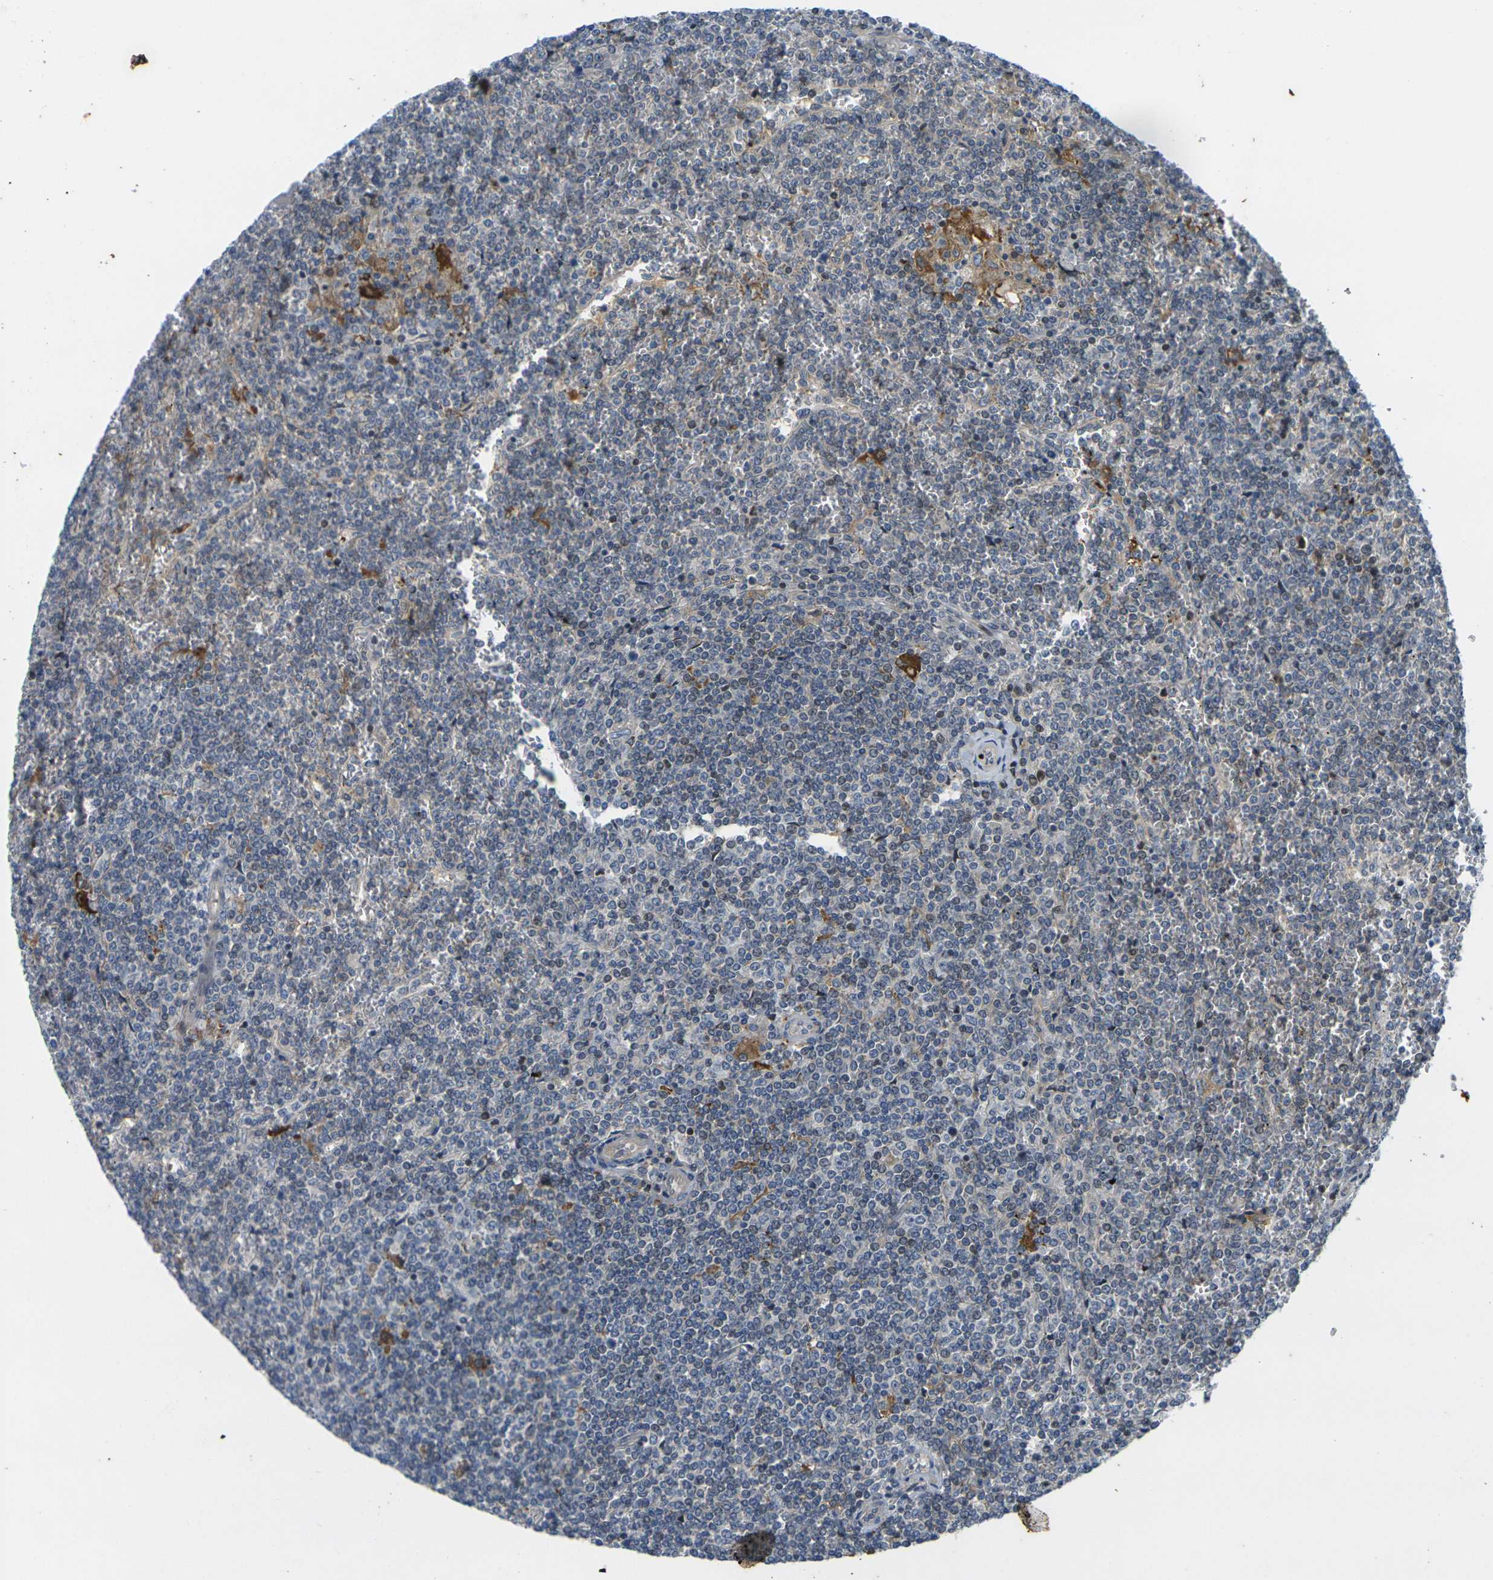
{"staining": {"intensity": "weak", "quantity": "<25%", "location": "cytoplasmic/membranous"}, "tissue": "lymphoma", "cell_type": "Tumor cells", "image_type": "cancer", "snomed": [{"axis": "morphology", "description": "Malignant lymphoma, non-Hodgkin's type, Low grade"}, {"axis": "topography", "description": "Spleen"}], "caption": "An immunohistochemistry (IHC) photomicrograph of lymphoma is shown. There is no staining in tumor cells of lymphoma.", "gene": "ROBO2", "patient": {"sex": "female", "age": 19}}